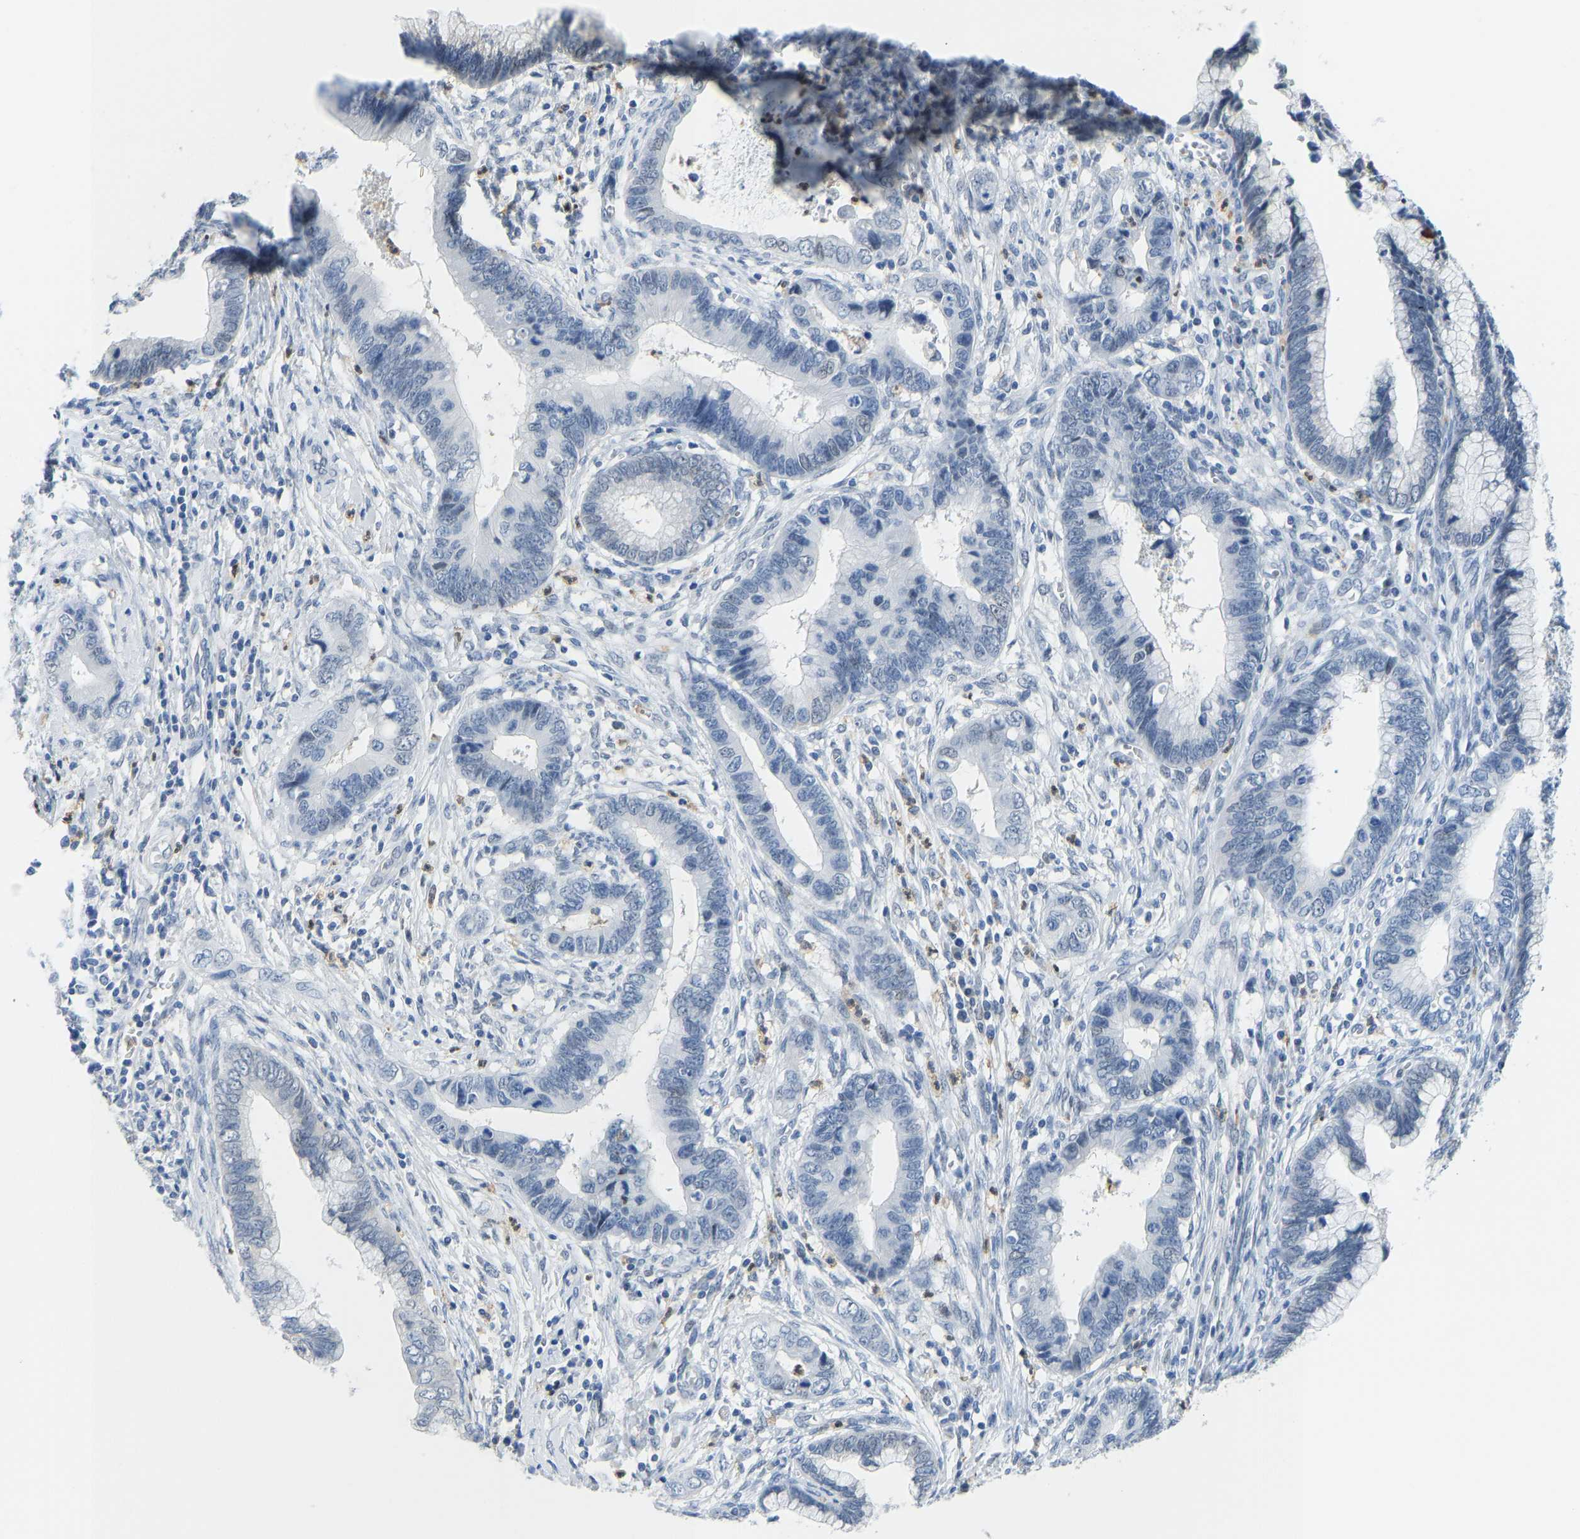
{"staining": {"intensity": "negative", "quantity": "none", "location": "none"}, "tissue": "cervical cancer", "cell_type": "Tumor cells", "image_type": "cancer", "snomed": [{"axis": "morphology", "description": "Adenocarcinoma, NOS"}, {"axis": "topography", "description": "Cervix"}], "caption": "Cervical adenocarcinoma was stained to show a protein in brown. There is no significant staining in tumor cells.", "gene": "TXNDC2", "patient": {"sex": "female", "age": 44}}